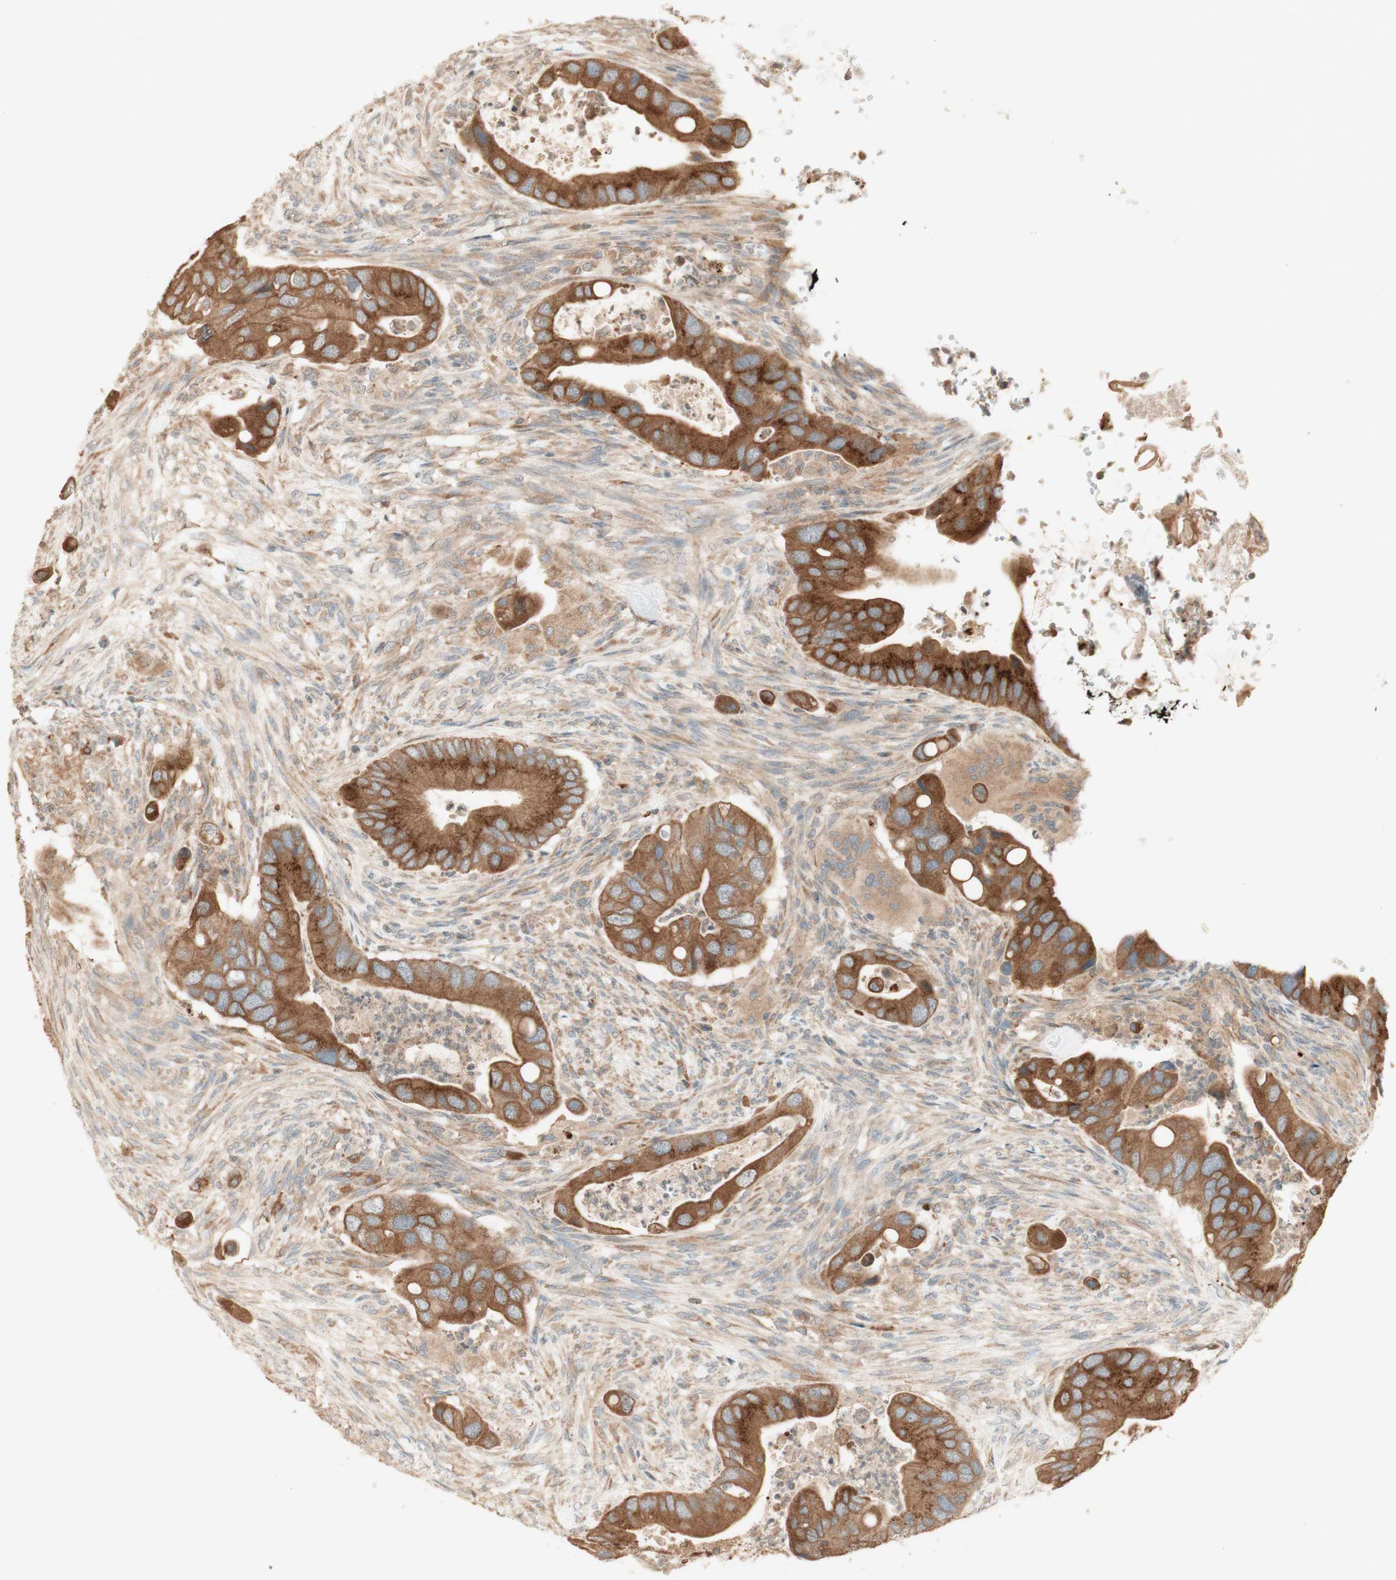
{"staining": {"intensity": "moderate", "quantity": ">75%", "location": "cytoplasmic/membranous"}, "tissue": "colorectal cancer", "cell_type": "Tumor cells", "image_type": "cancer", "snomed": [{"axis": "morphology", "description": "Adenocarcinoma, NOS"}, {"axis": "topography", "description": "Rectum"}], "caption": "The histopathology image displays a brown stain indicating the presence of a protein in the cytoplasmic/membranous of tumor cells in colorectal adenocarcinoma.", "gene": "CLCN2", "patient": {"sex": "female", "age": 57}}